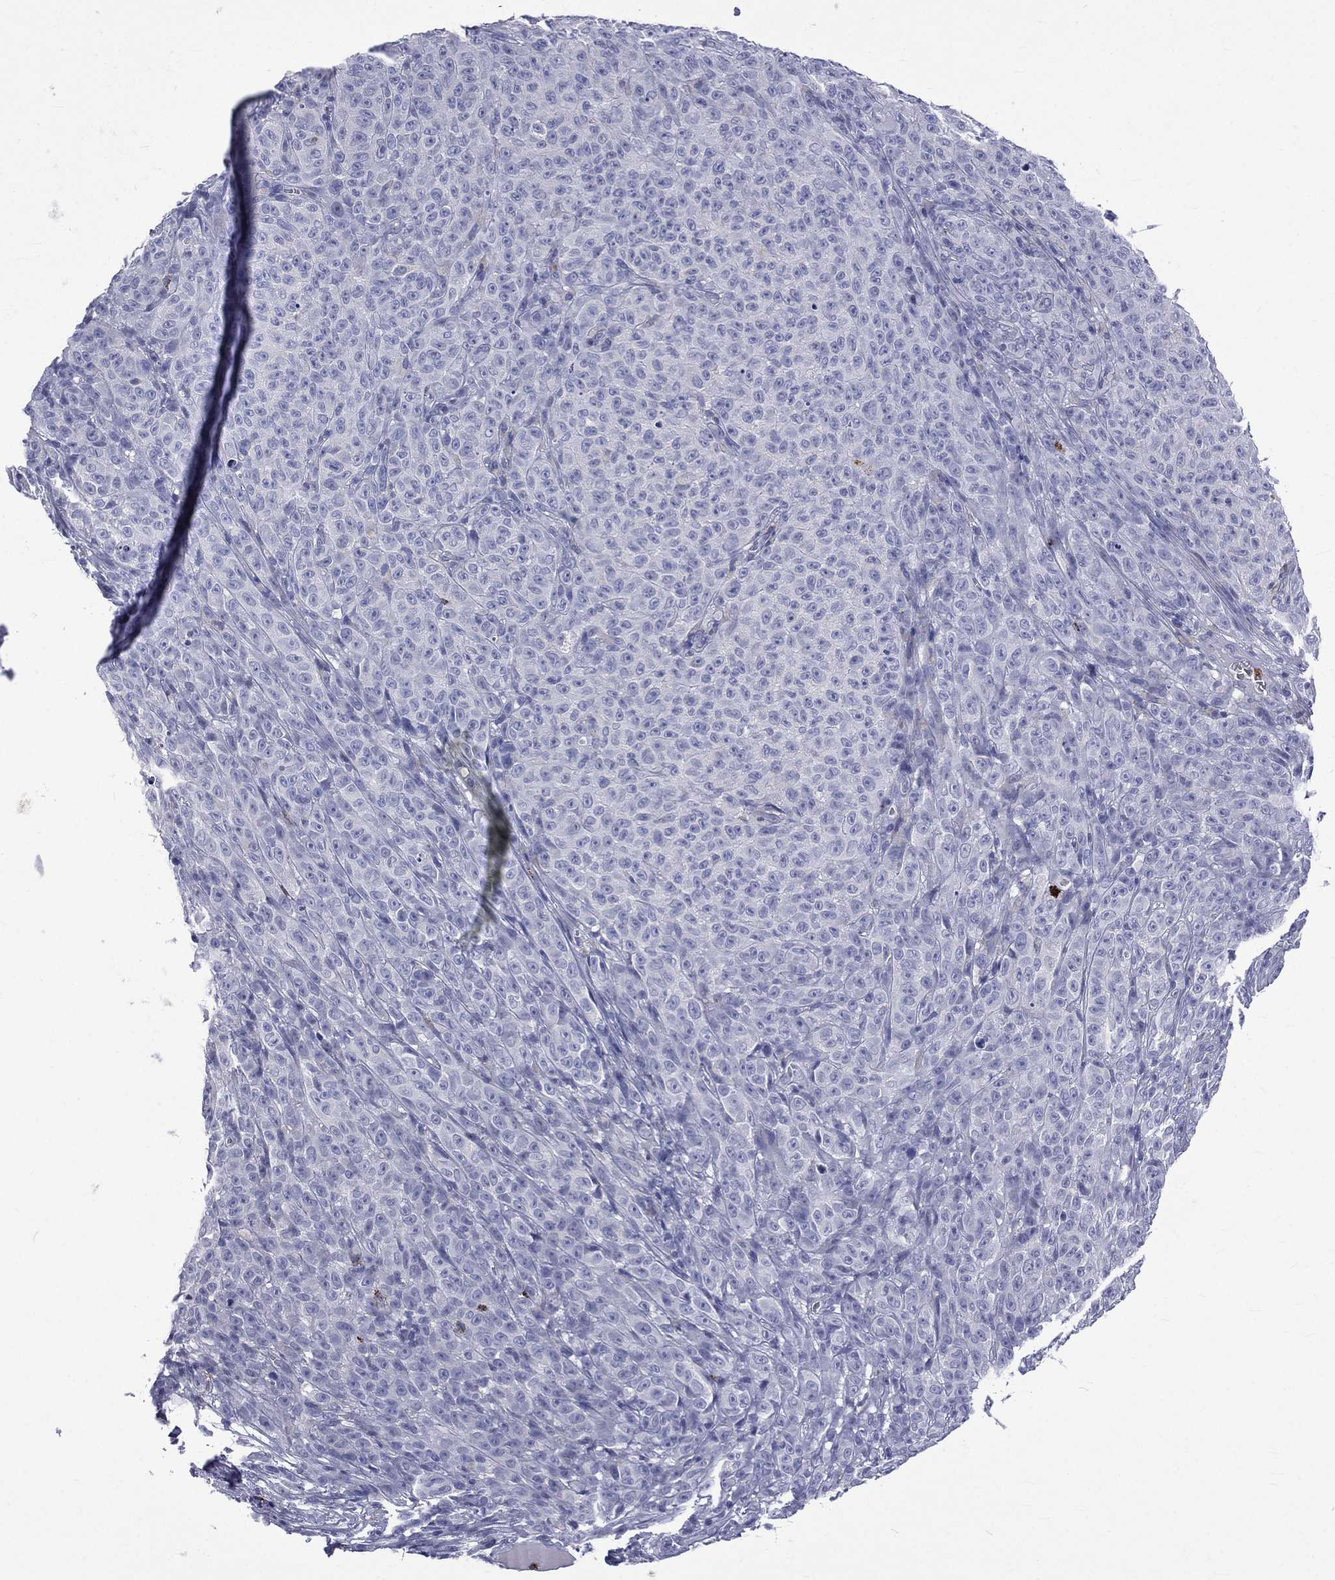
{"staining": {"intensity": "negative", "quantity": "none", "location": "none"}, "tissue": "melanoma", "cell_type": "Tumor cells", "image_type": "cancer", "snomed": [{"axis": "morphology", "description": "Malignant melanoma, NOS"}, {"axis": "topography", "description": "Skin"}], "caption": "Photomicrograph shows no protein positivity in tumor cells of melanoma tissue.", "gene": "ELANE", "patient": {"sex": "female", "age": 82}}